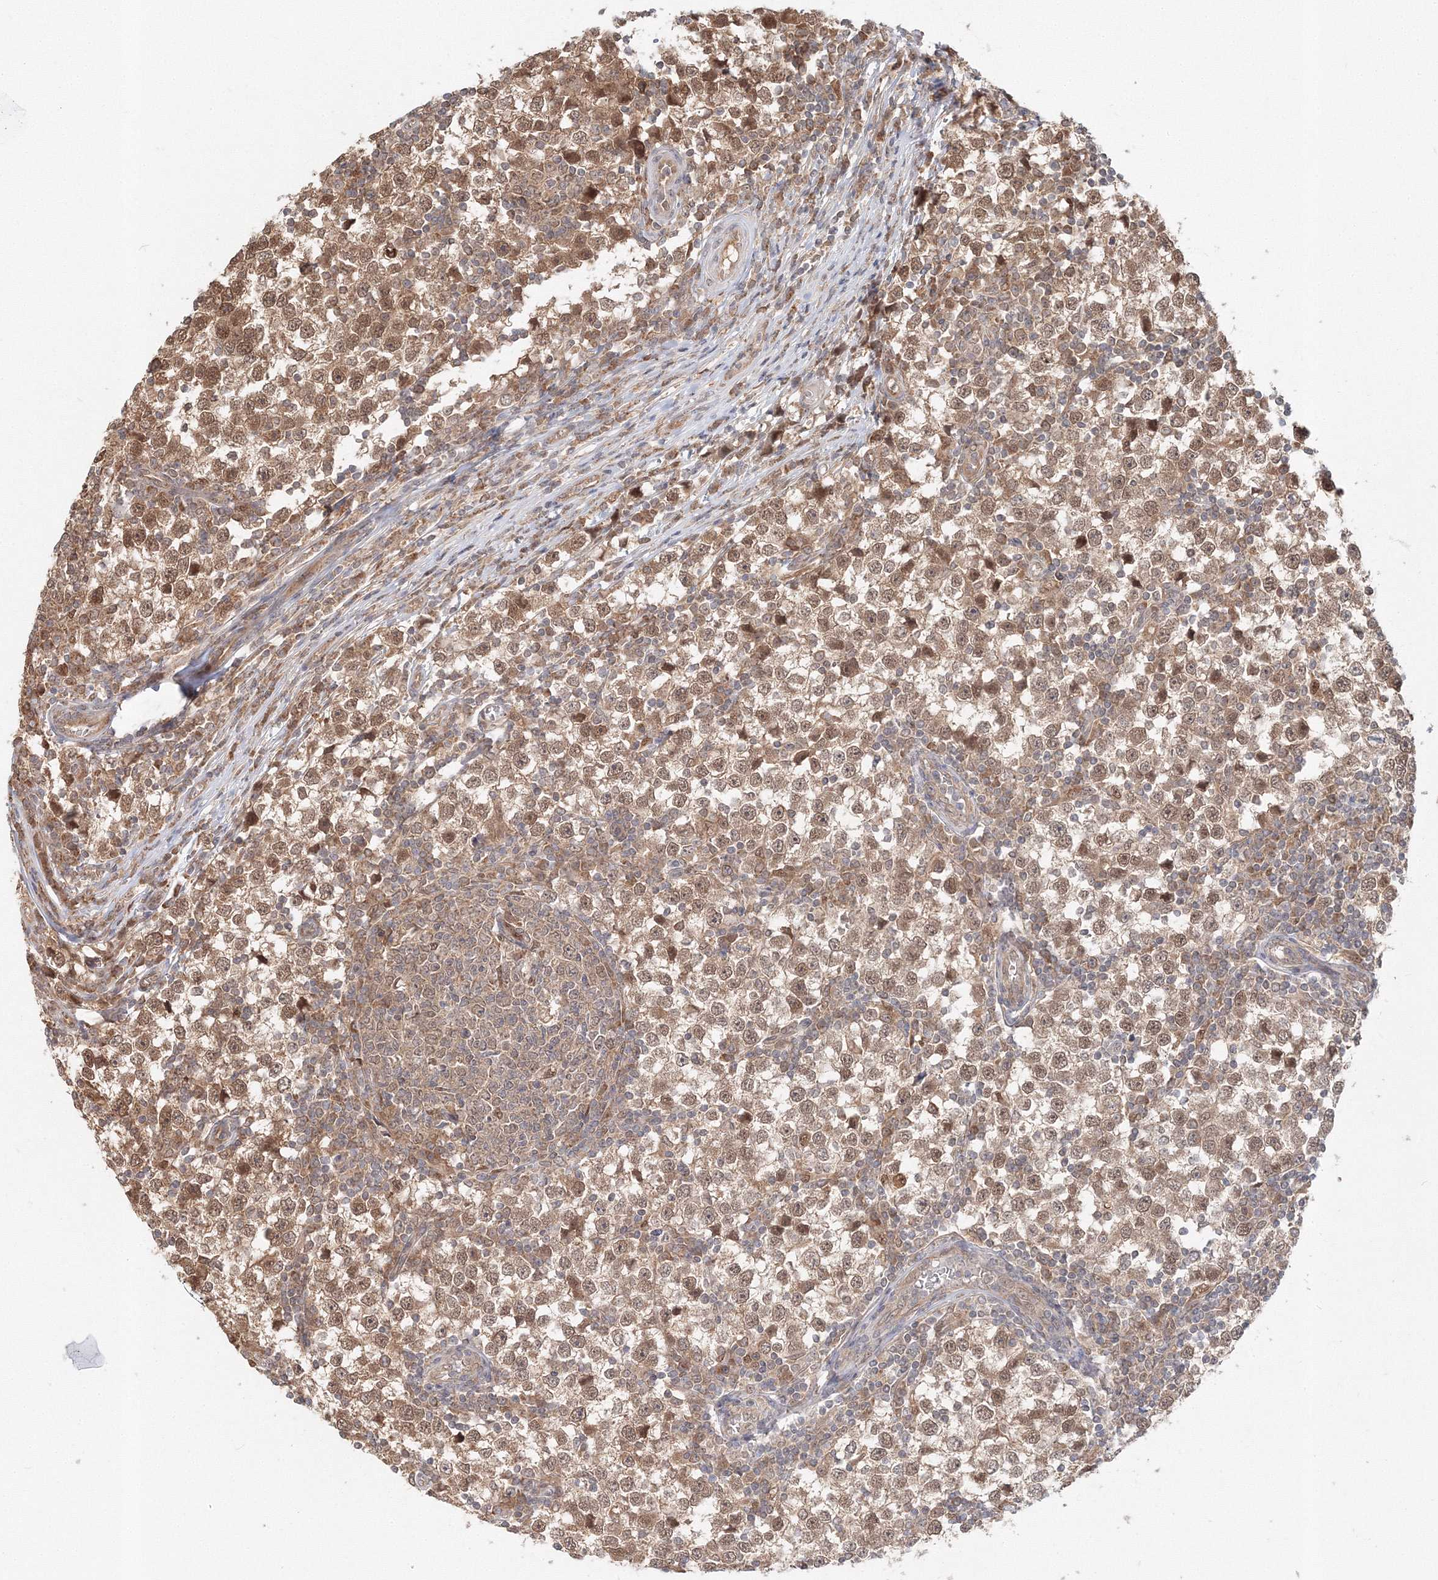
{"staining": {"intensity": "moderate", "quantity": ">75%", "location": "cytoplasmic/membranous,nuclear"}, "tissue": "testis cancer", "cell_type": "Tumor cells", "image_type": "cancer", "snomed": [{"axis": "morphology", "description": "Seminoma, NOS"}, {"axis": "topography", "description": "Testis"}], "caption": "Human testis cancer stained for a protein (brown) displays moderate cytoplasmic/membranous and nuclear positive expression in approximately >75% of tumor cells.", "gene": "PSMD6", "patient": {"sex": "male", "age": 65}}